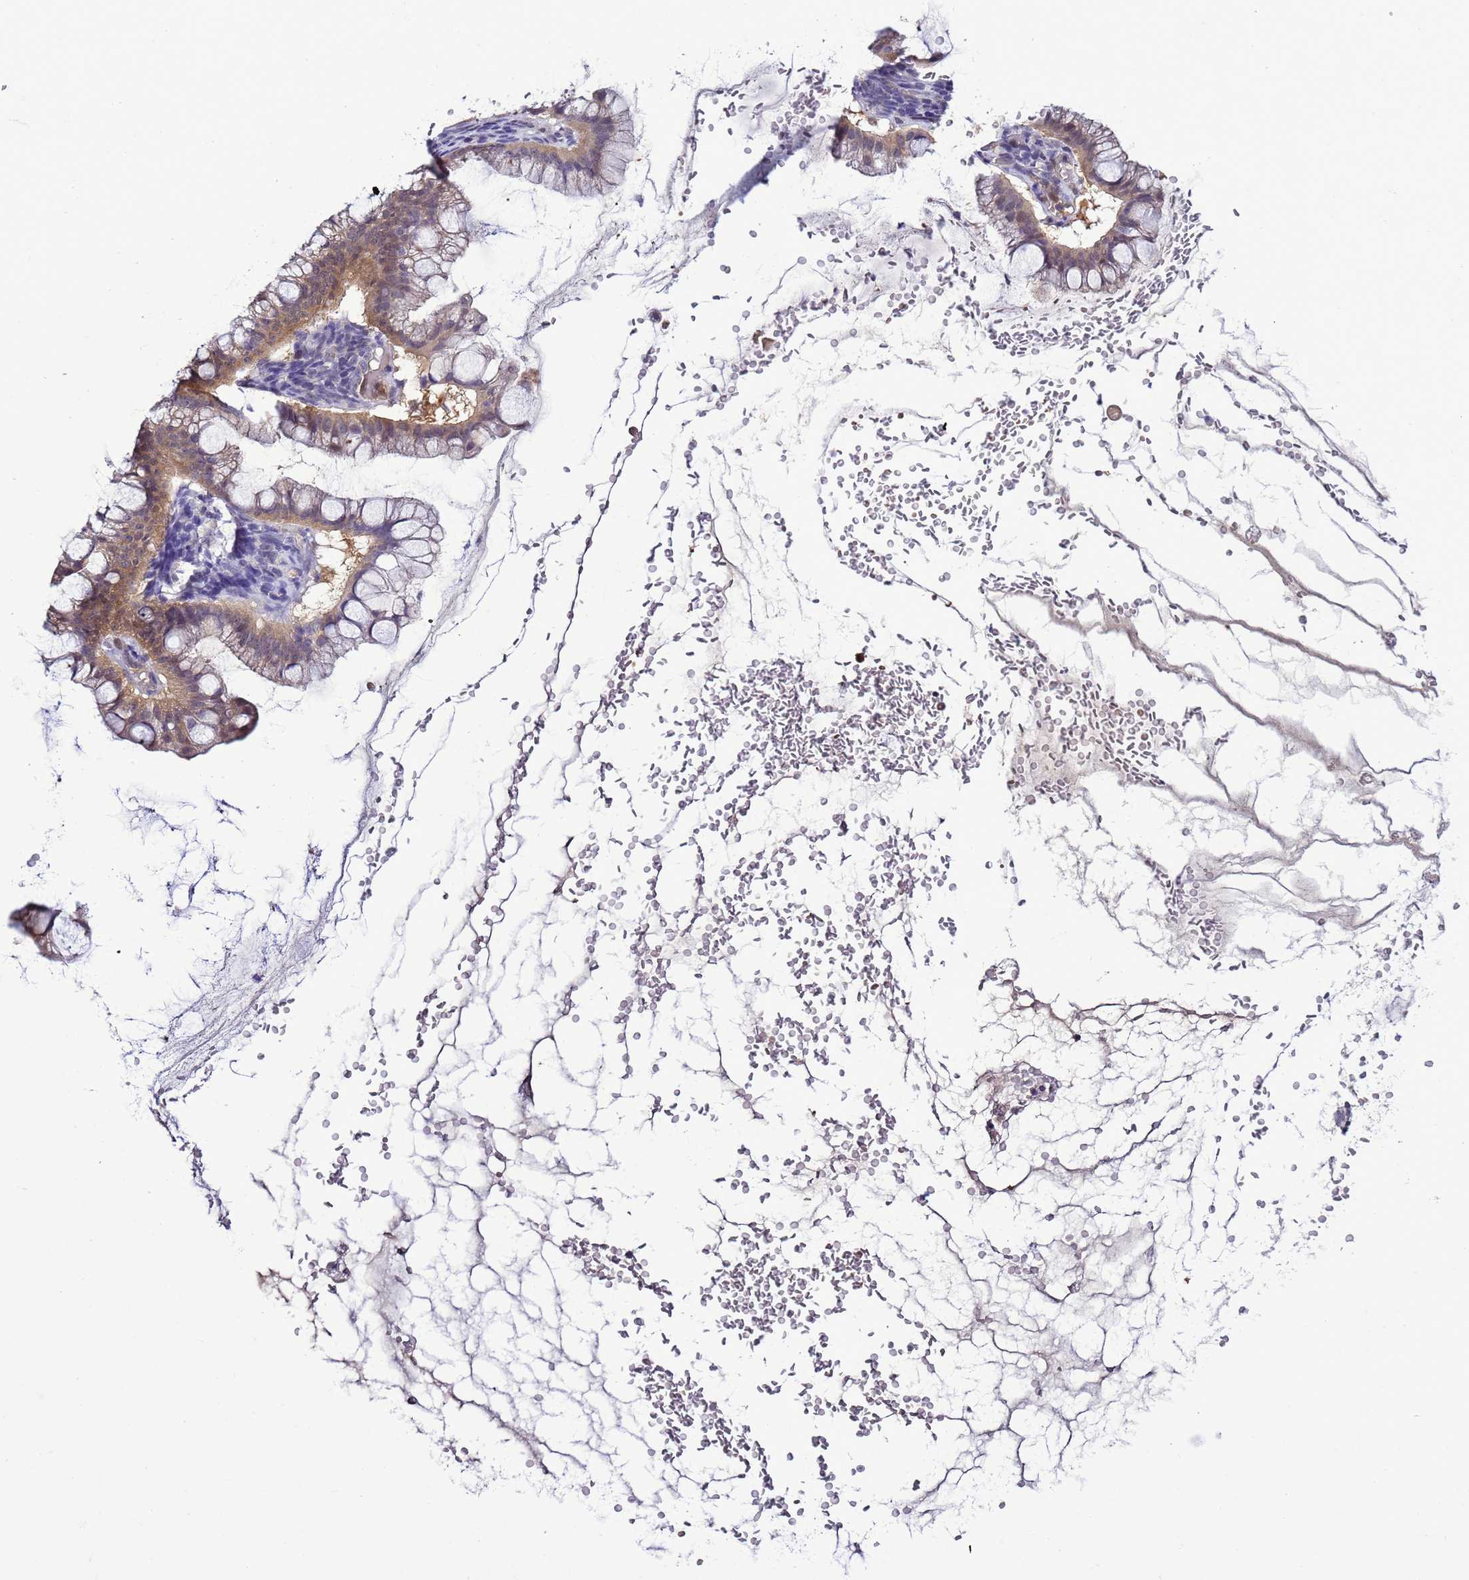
{"staining": {"intensity": "moderate", "quantity": ">75%", "location": "cytoplasmic/membranous"}, "tissue": "ovarian cancer", "cell_type": "Tumor cells", "image_type": "cancer", "snomed": [{"axis": "morphology", "description": "Cystadenocarcinoma, mucinous, NOS"}, {"axis": "topography", "description": "Ovary"}], "caption": "Protein expression analysis of human mucinous cystadenocarcinoma (ovarian) reveals moderate cytoplasmic/membranous expression in about >75% of tumor cells. (Stains: DAB in brown, nuclei in blue, Microscopy: brightfield microscopy at high magnification).", "gene": "DDI2", "patient": {"sex": "female", "age": 73}}